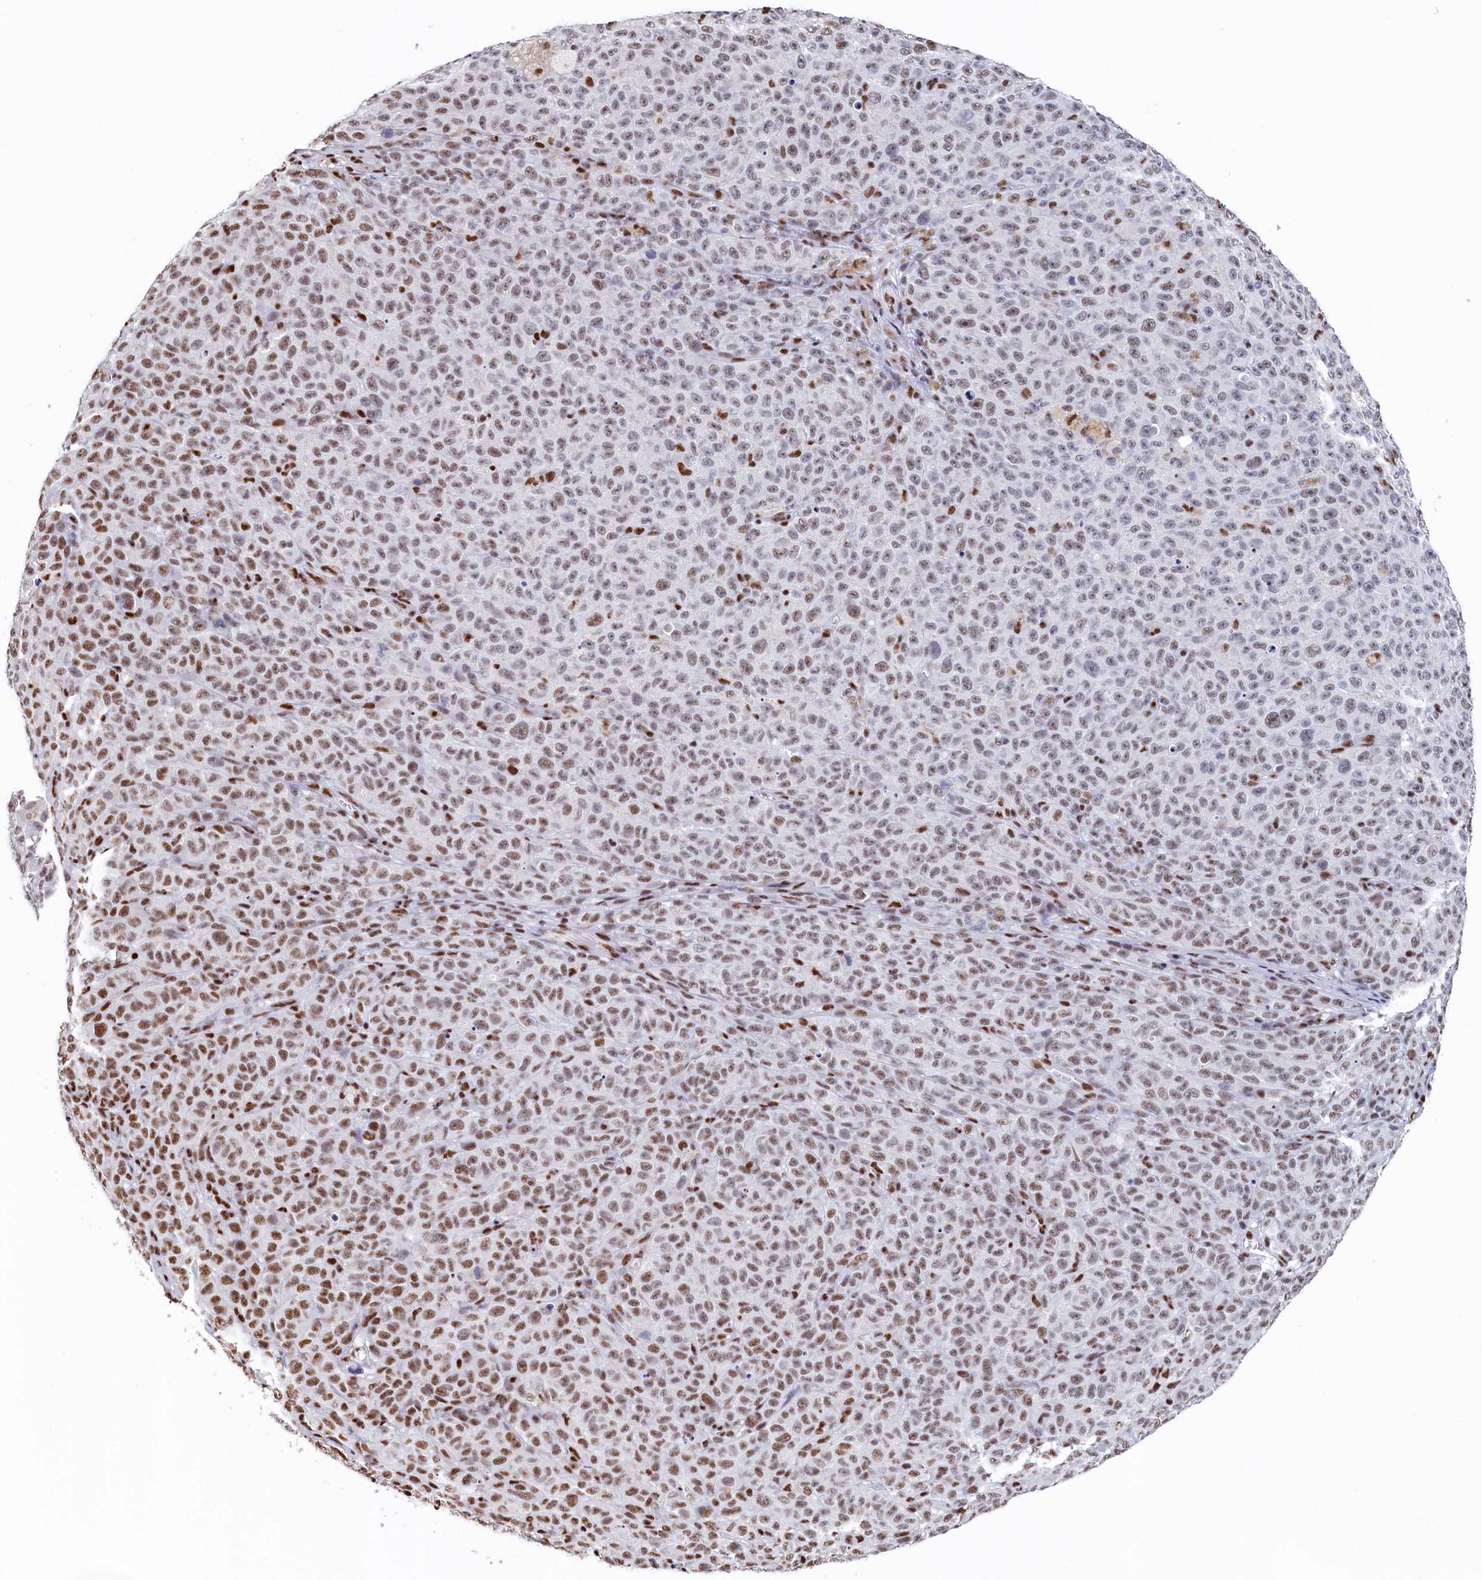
{"staining": {"intensity": "moderate", "quantity": "25%-75%", "location": "nuclear"}, "tissue": "melanoma", "cell_type": "Tumor cells", "image_type": "cancer", "snomed": [{"axis": "morphology", "description": "Malignant melanoma, NOS"}, {"axis": "topography", "description": "Skin"}], "caption": "The immunohistochemical stain labels moderate nuclear staining in tumor cells of malignant melanoma tissue.", "gene": "MOSPD3", "patient": {"sex": "female", "age": 82}}